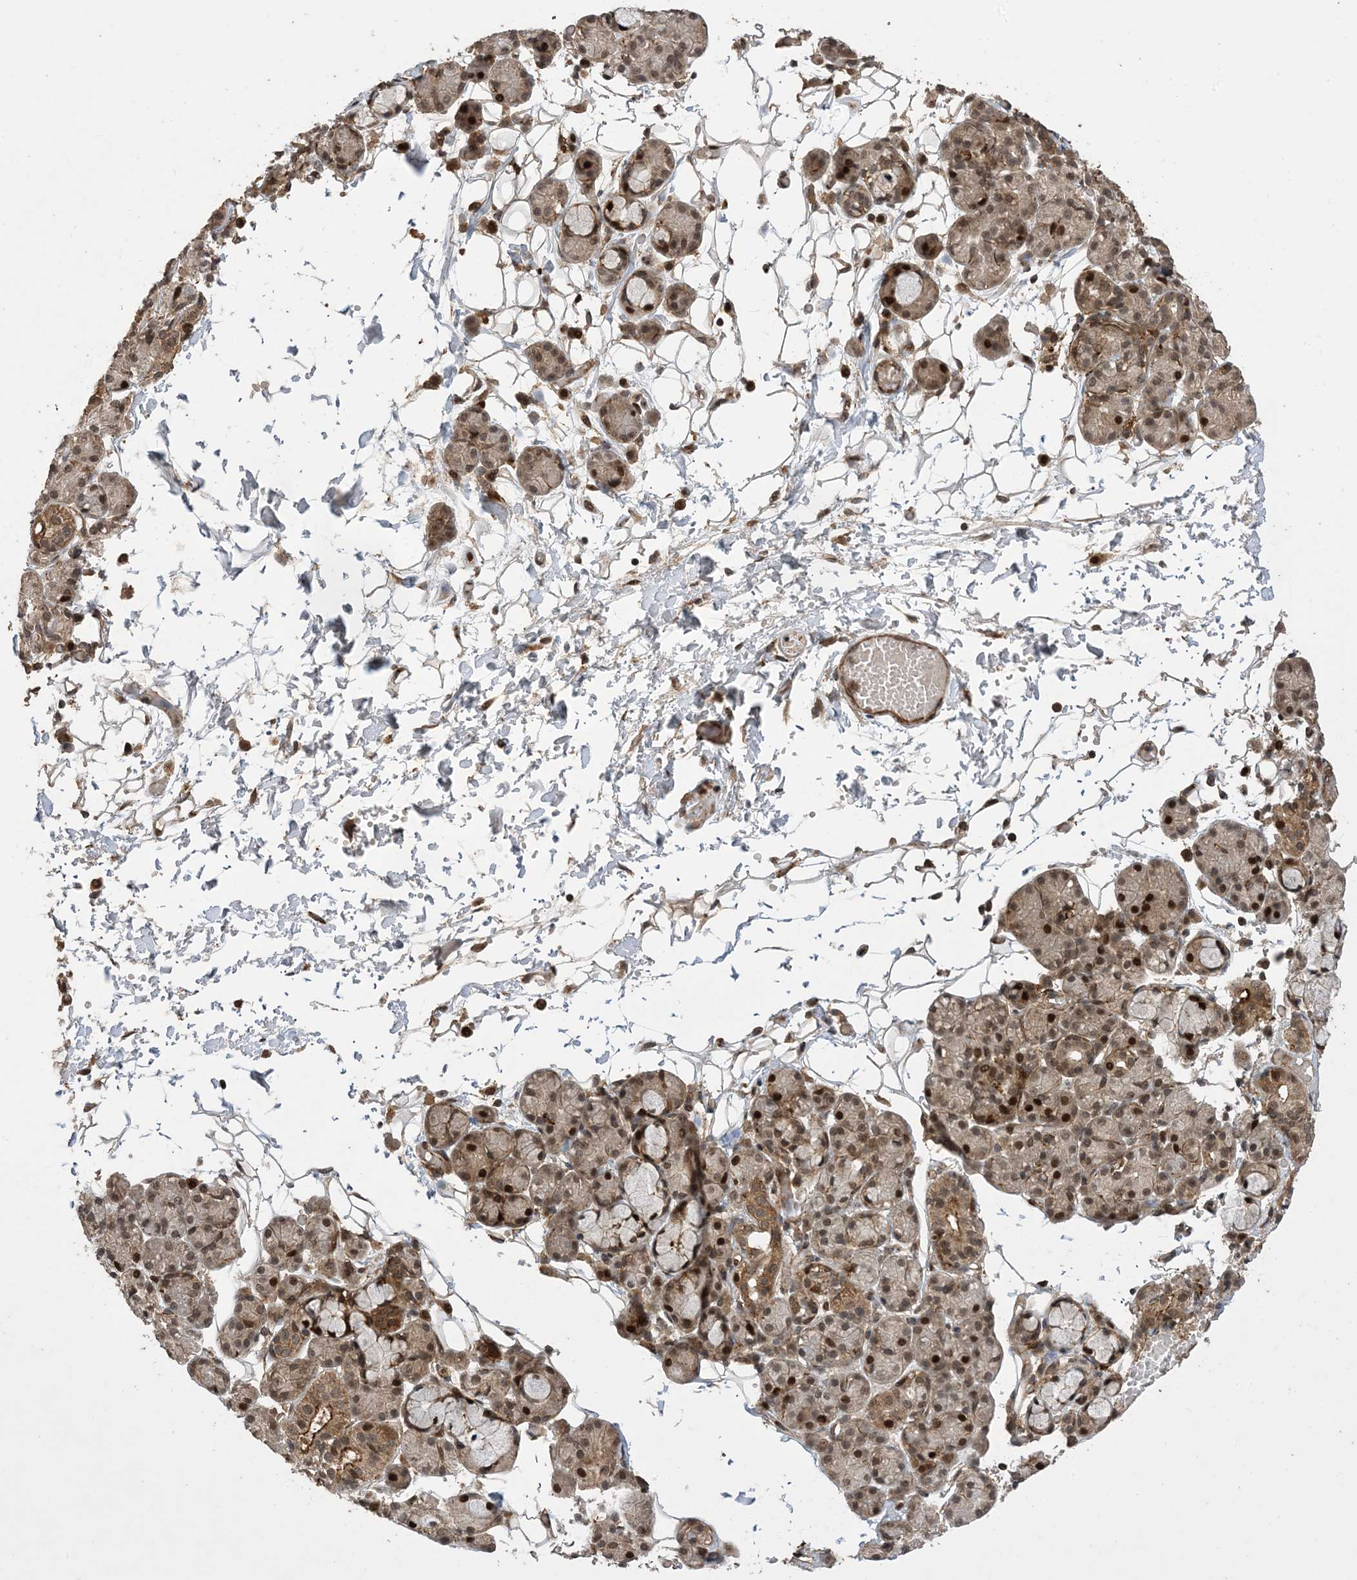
{"staining": {"intensity": "strong", "quantity": ">75%", "location": "cytoplasmic/membranous,nuclear"}, "tissue": "salivary gland", "cell_type": "Glandular cells", "image_type": "normal", "snomed": [{"axis": "morphology", "description": "Normal tissue, NOS"}, {"axis": "topography", "description": "Salivary gland"}], "caption": "Normal salivary gland was stained to show a protein in brown. There is high levels of strong cytoplasmic/membranous,nuclear staining in about >75% of glandular cells.", "gene": "ZNF511", "patient": {"sex": "male", "age": 63}}